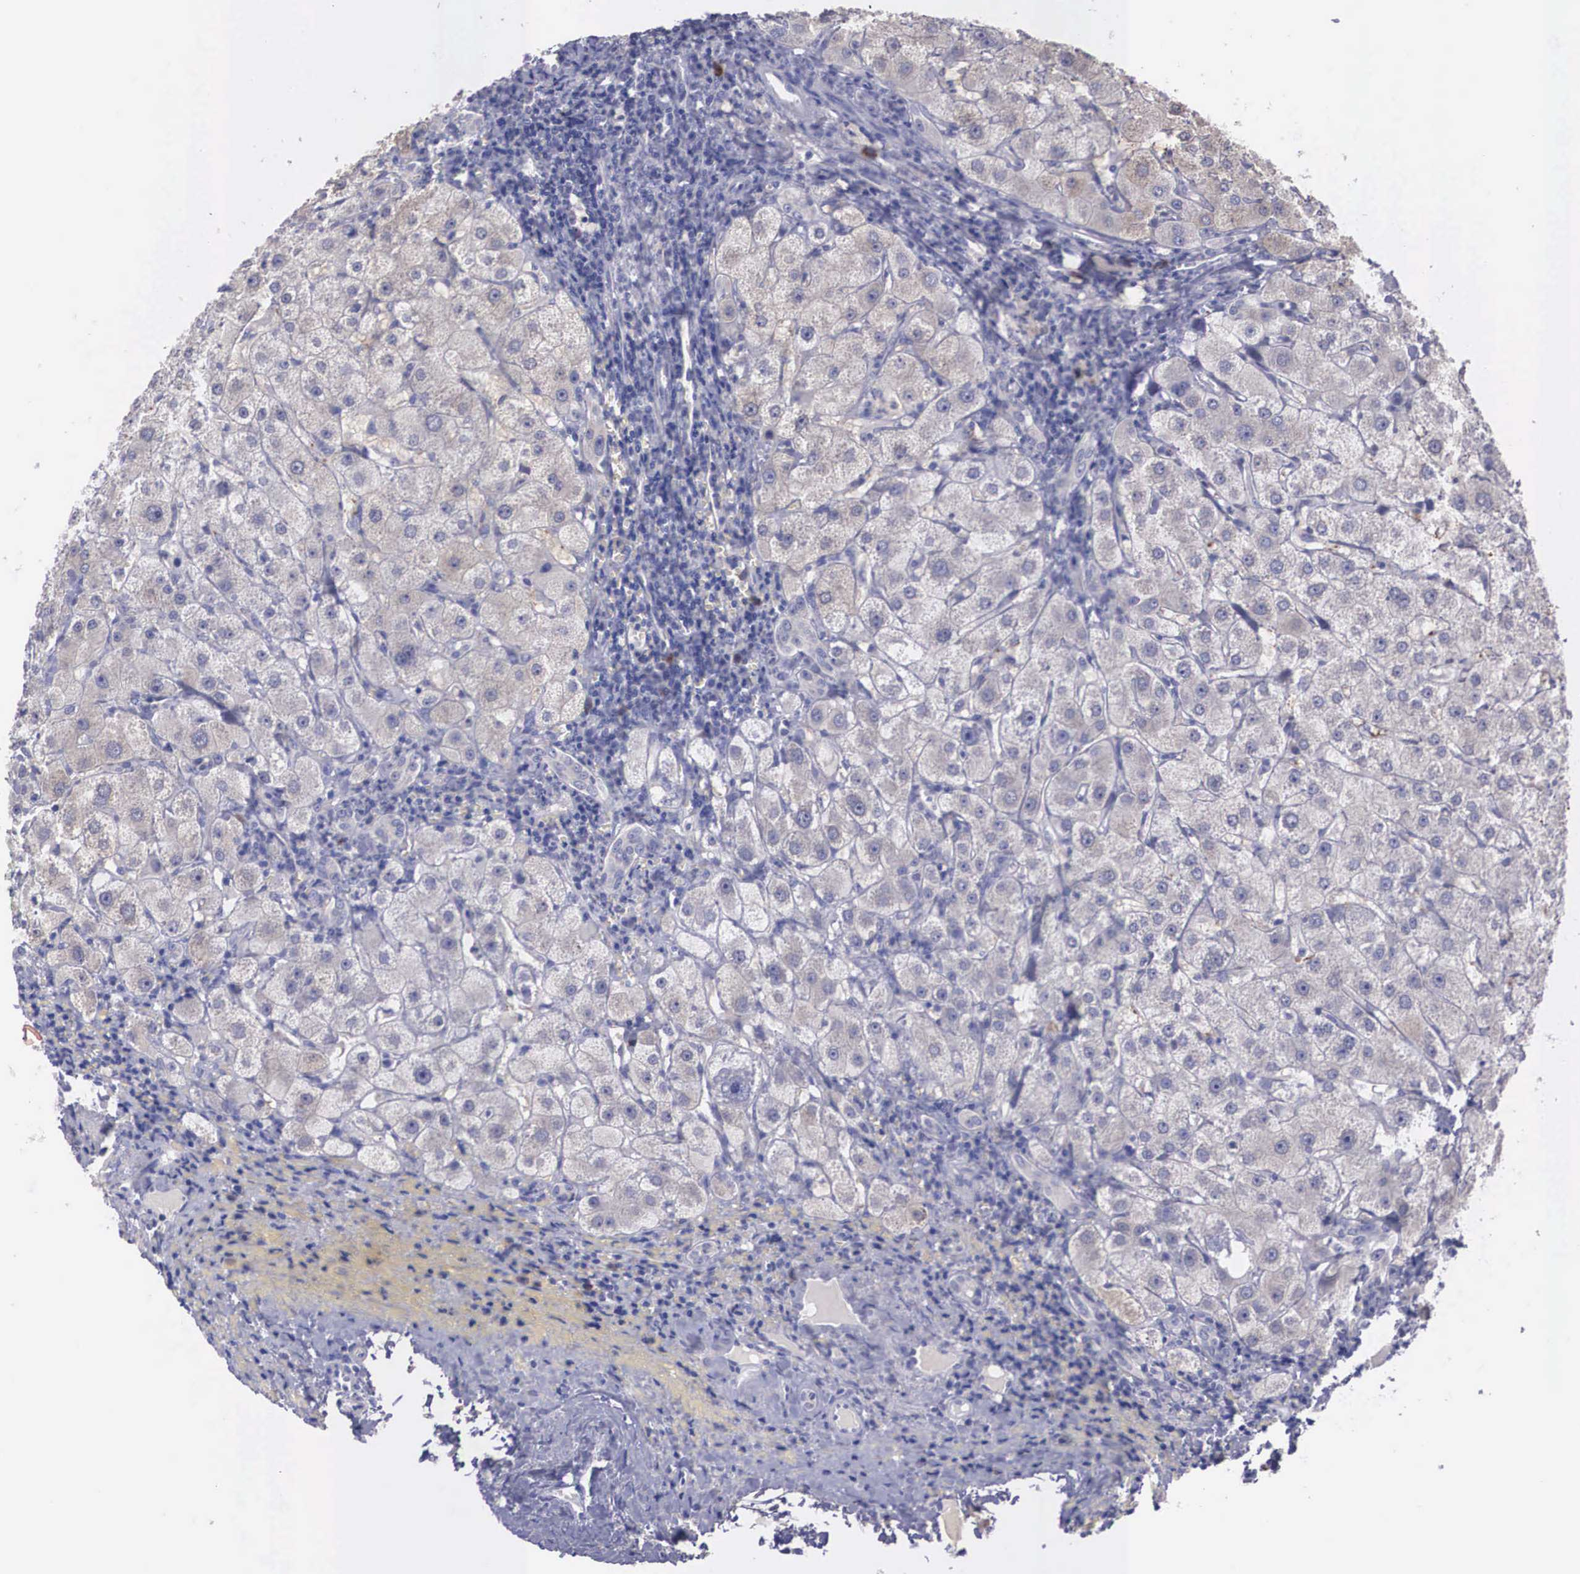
{"staining": {"intensity": "negative", "quantity": "none", "location": "none"}, "tissue": "liver", "cell_type": "Cholangiocytes", "image_type": "normal", "snomed": [{"axis": "morphology", "description": "Normal tissue, NOS"}, {"axis": "topography", "description": "Liver"}], "caption": "Immunohistochemical staining of benign liver reveals no significant positivity in cholangiocytes.", "gene": "REPS2", "patient": {"sex": "female", "age": 79}}